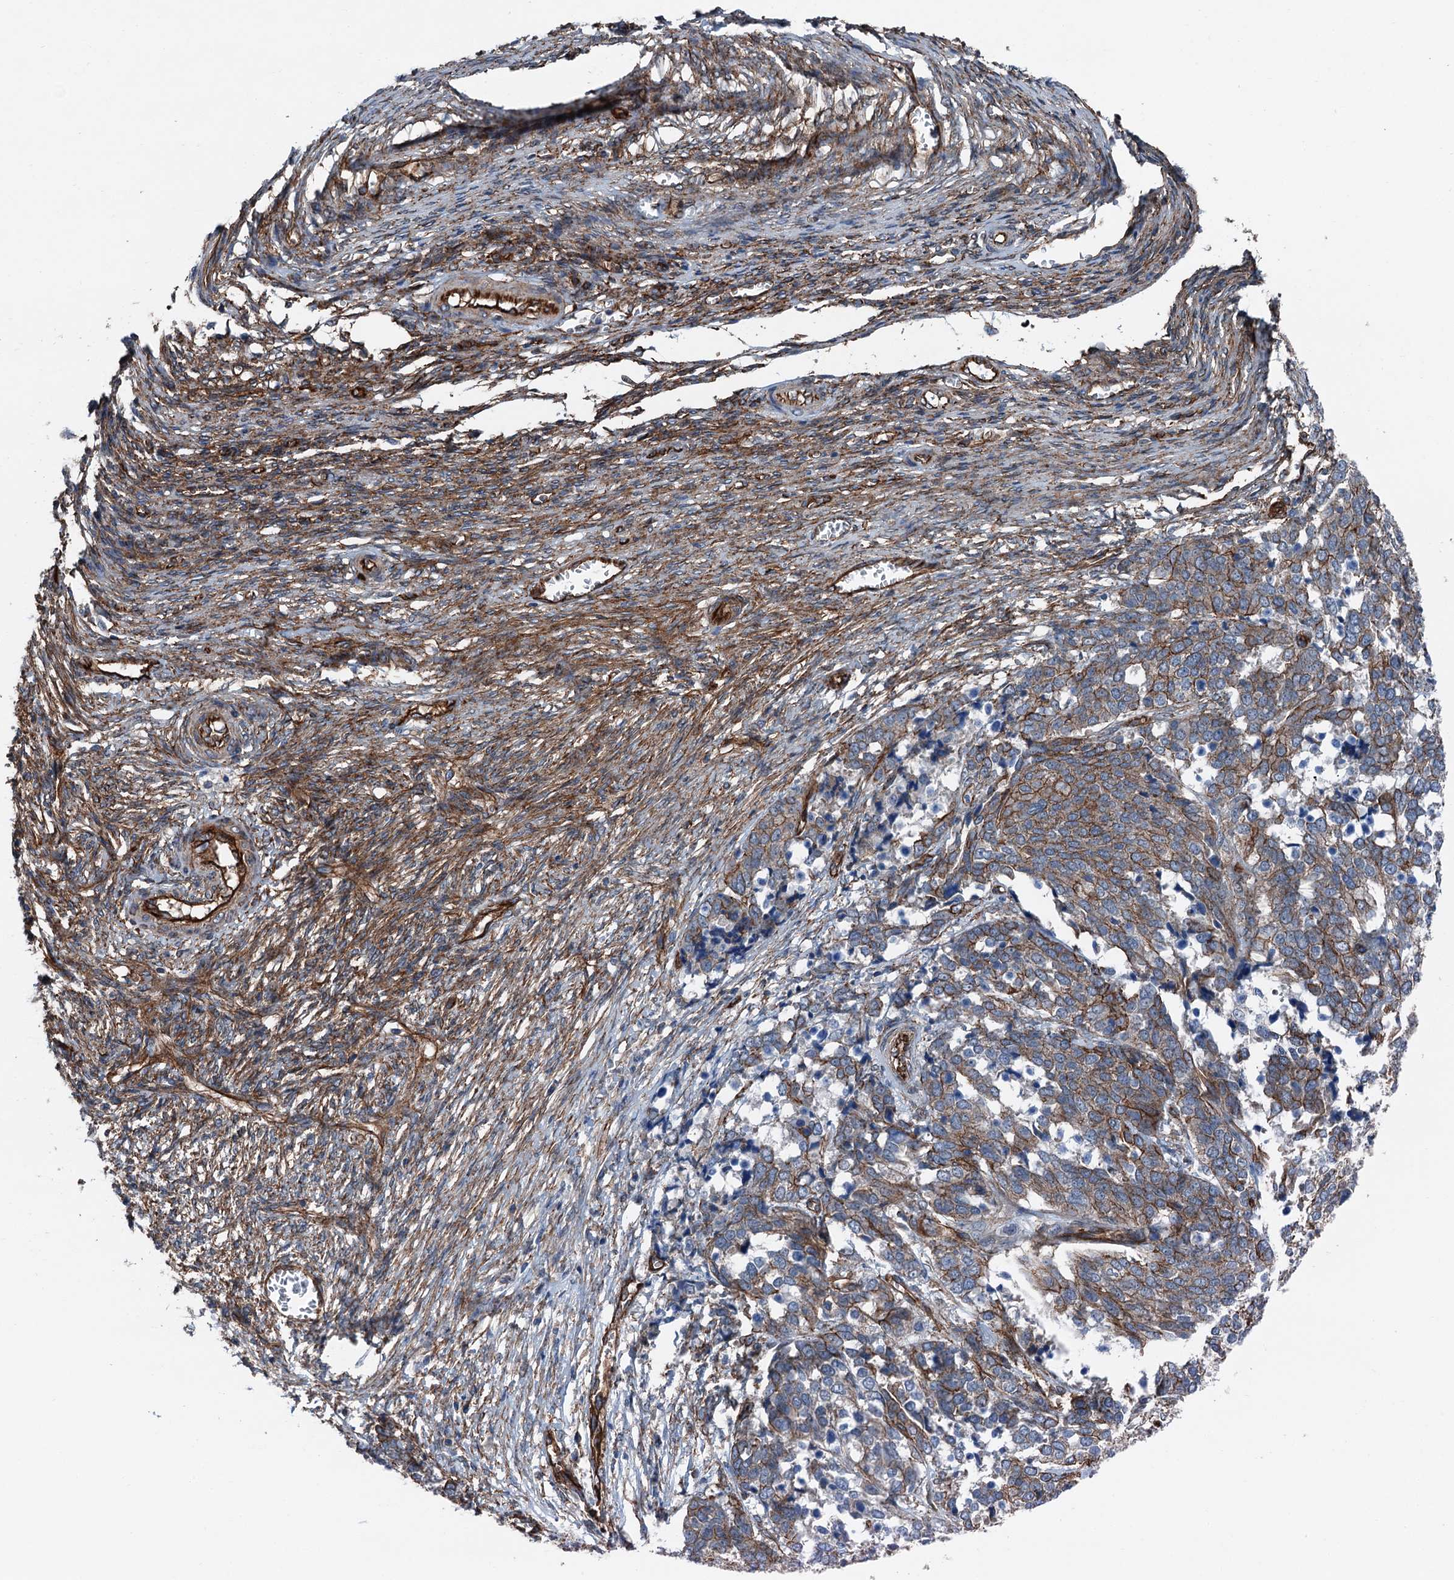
{"staining": {"intensity": "moderate", "quantity": ">75%", "location": "cytoplasmic/membranous"}, "tissue": "ovarian cancer", "cell_type": "Tumor cells", "image_type": "cancer", "snomed": [{"axis": "morphology", "description": "Cystadenocarcinoma, serous, NOS"}, {"axis": "topography", "description": "Ovary"}], "caption": "Immunohistochemistry (IHC) image of serous cystadenocarcinoma (ovarian) stained for a protein (brown), which reveals medium levels of moderate cytoplasmic/membranous positivity in about >75% of tumor cells.", "gene": "NMRAL1", "patient": {"sex": "female", "age": 44}}